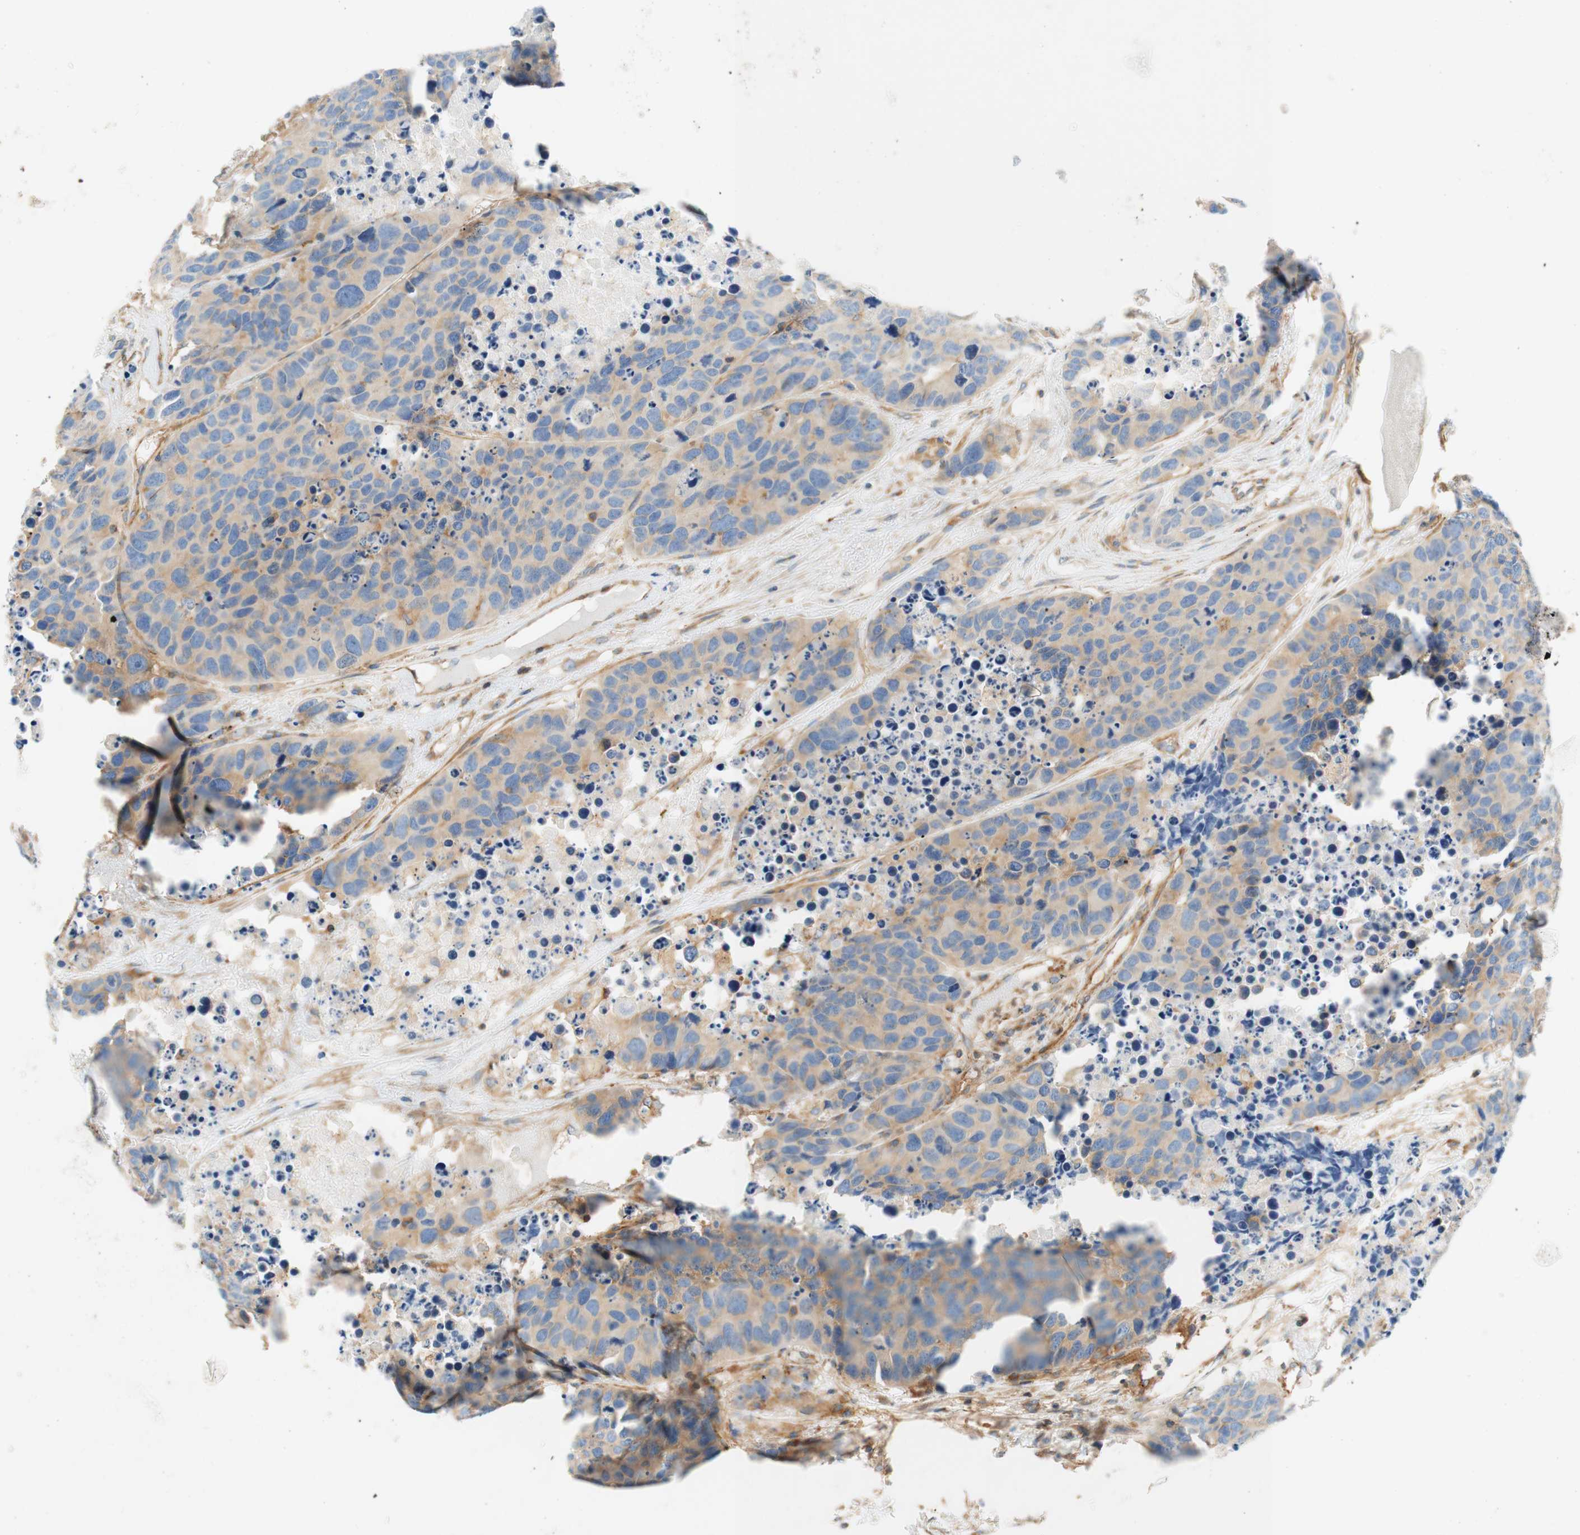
{"staining": {"intensity": "weak", "quantity": ">75%", "location": "cytoplasmic/membranous"}, "tissue": "carcinoid", "cell_type": "Tumor cells", "image_type": "cancer", "snomed": [{"axis": "morphology", "description": "Carcinoid, malignant, NOS"}, {"axis": "topography", "description": "Lung"}], "caption": "The micrograph exhibits immunohistochemical staining of carcinoid. There is weak cytoplasmic/membranous expression is seen in about >75% of tumor cells.", "gene": "VPS26A", "patient": {"sex": "male", "age": 60}}